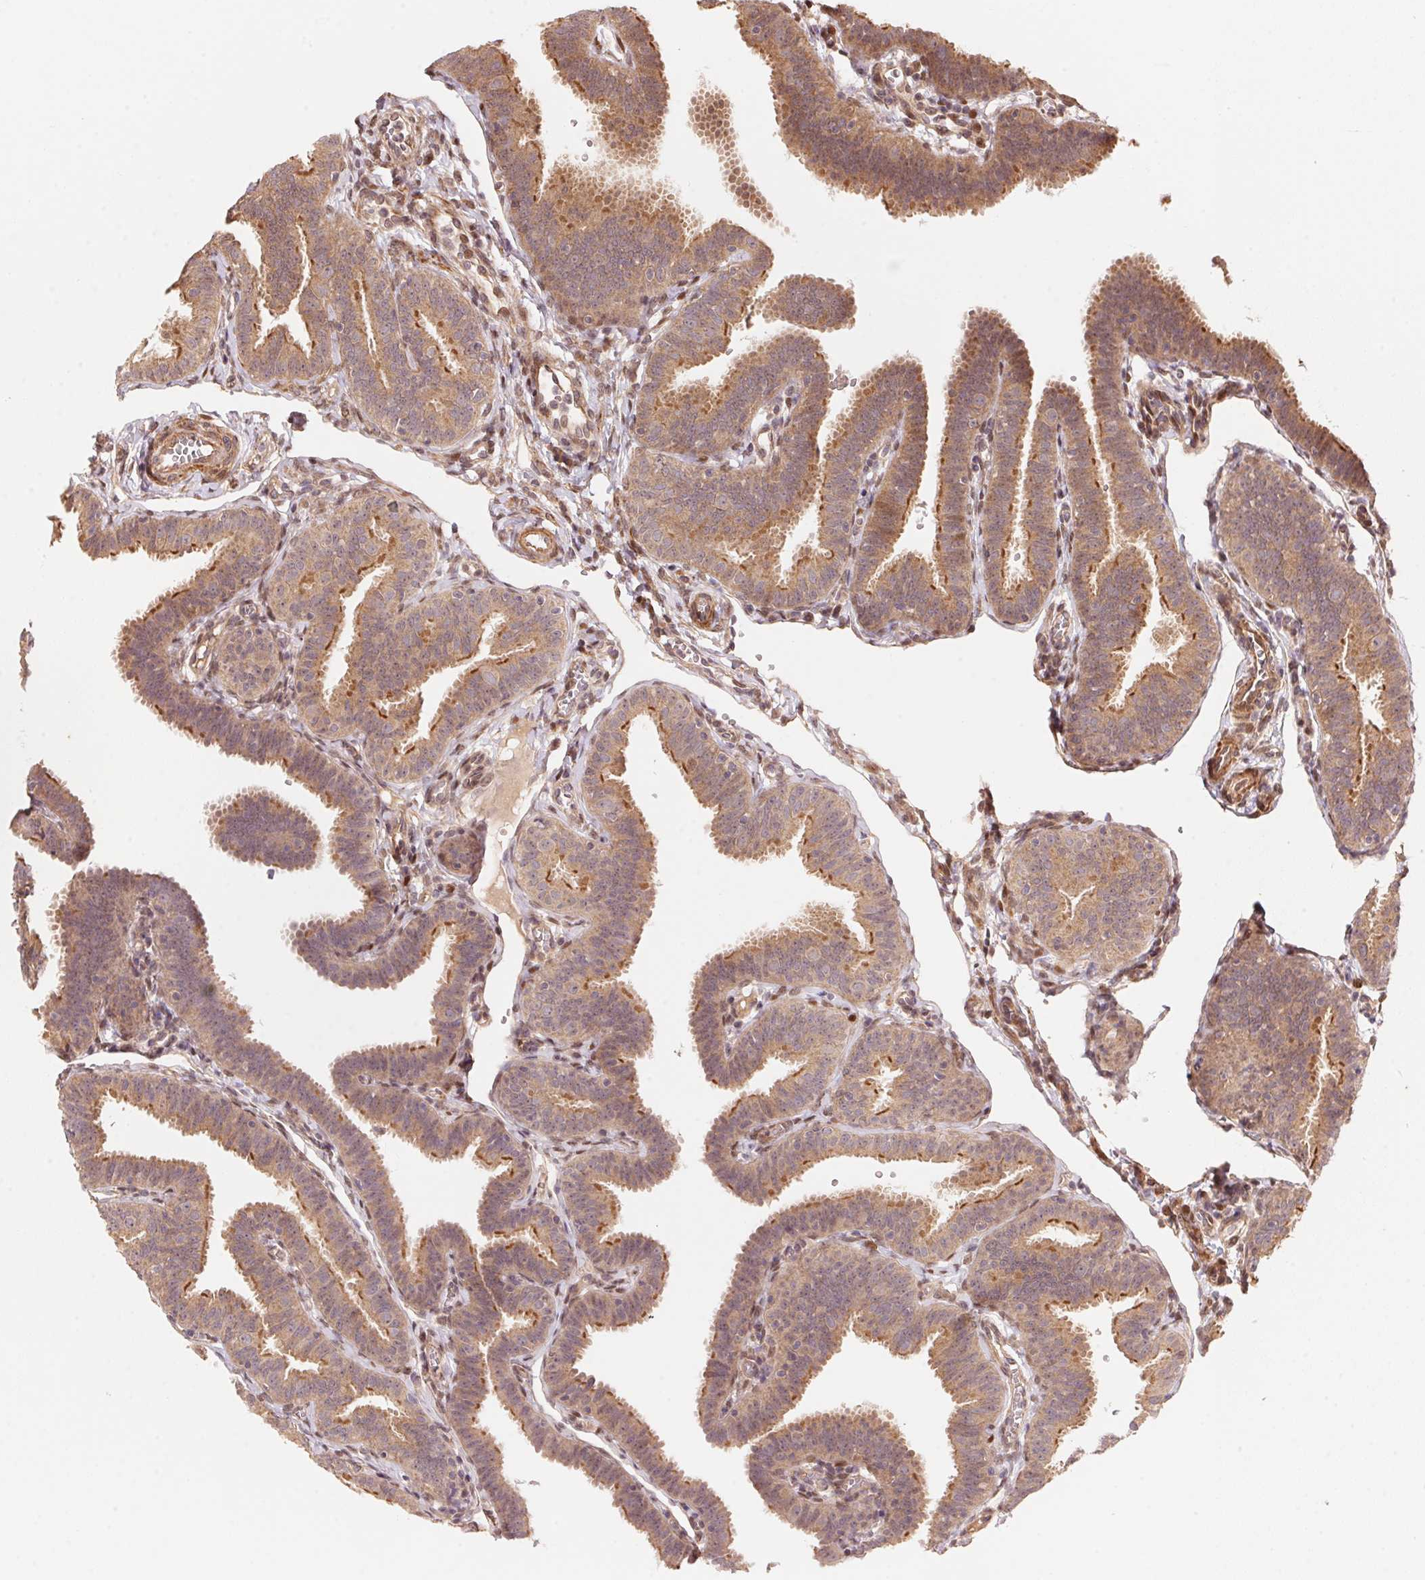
{"staining": {"intensity": "moderate", "quantity": ">75%", "location": "cytoplasmic/membranous"}, "tissue": "fallopian tube", "cell_type": "Glandular cells", "image_type": "normal", "snomed": [{"axis": "morphology", "description": "Normal tissue, NOS"}, {"axis": "topography", "description": "Fallopian tube"}], "caption": "High-power microscopy captured an immunohistochemistry (IHC) photomicrograph of benign fallopian tube, revealing moderate cytoplasmic/membranous staining in approximately >75% of glandular cells.", "gene": "TNIP2", "patient": {"sex": "female", "age": 25}}